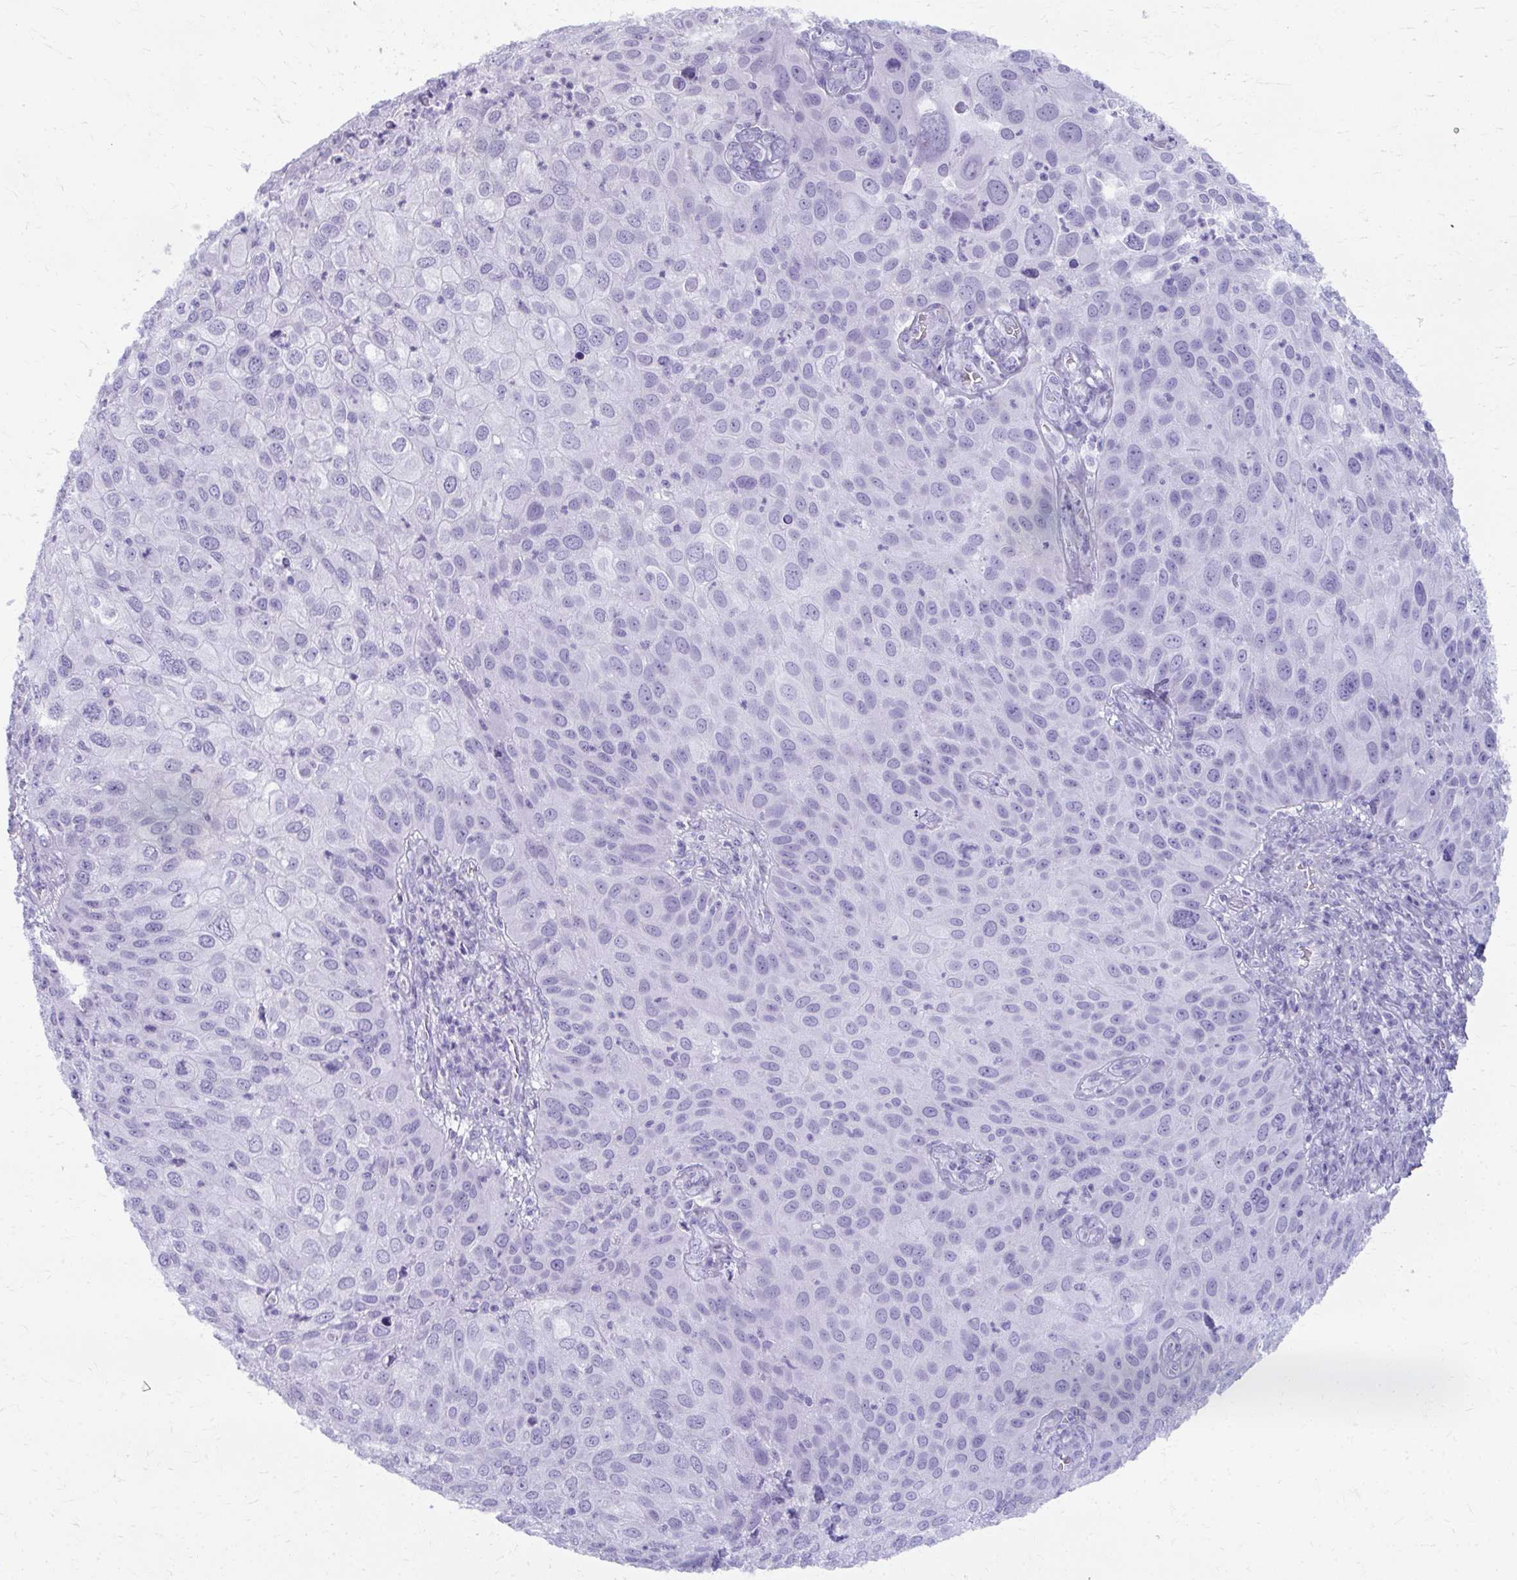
{"staining": {"intensity": "negative", "quantity": "none", "location": "none"}, "tissue": "skin cancer", "cell_type": "Tumor cells", "image_type": "cancer", "snomed": [{"axis": "morphology", "description": "Squamous cell carcinoma, NOS"}, {"axis": "topography", "description": "Skin"}], "caption": "This is an IHC photomicrograph of human skin squamous cell carcinoma. There is no positivity in tumor cells.", "gene": "MAF1", "patient": {"sex": "male", "age": 87}}